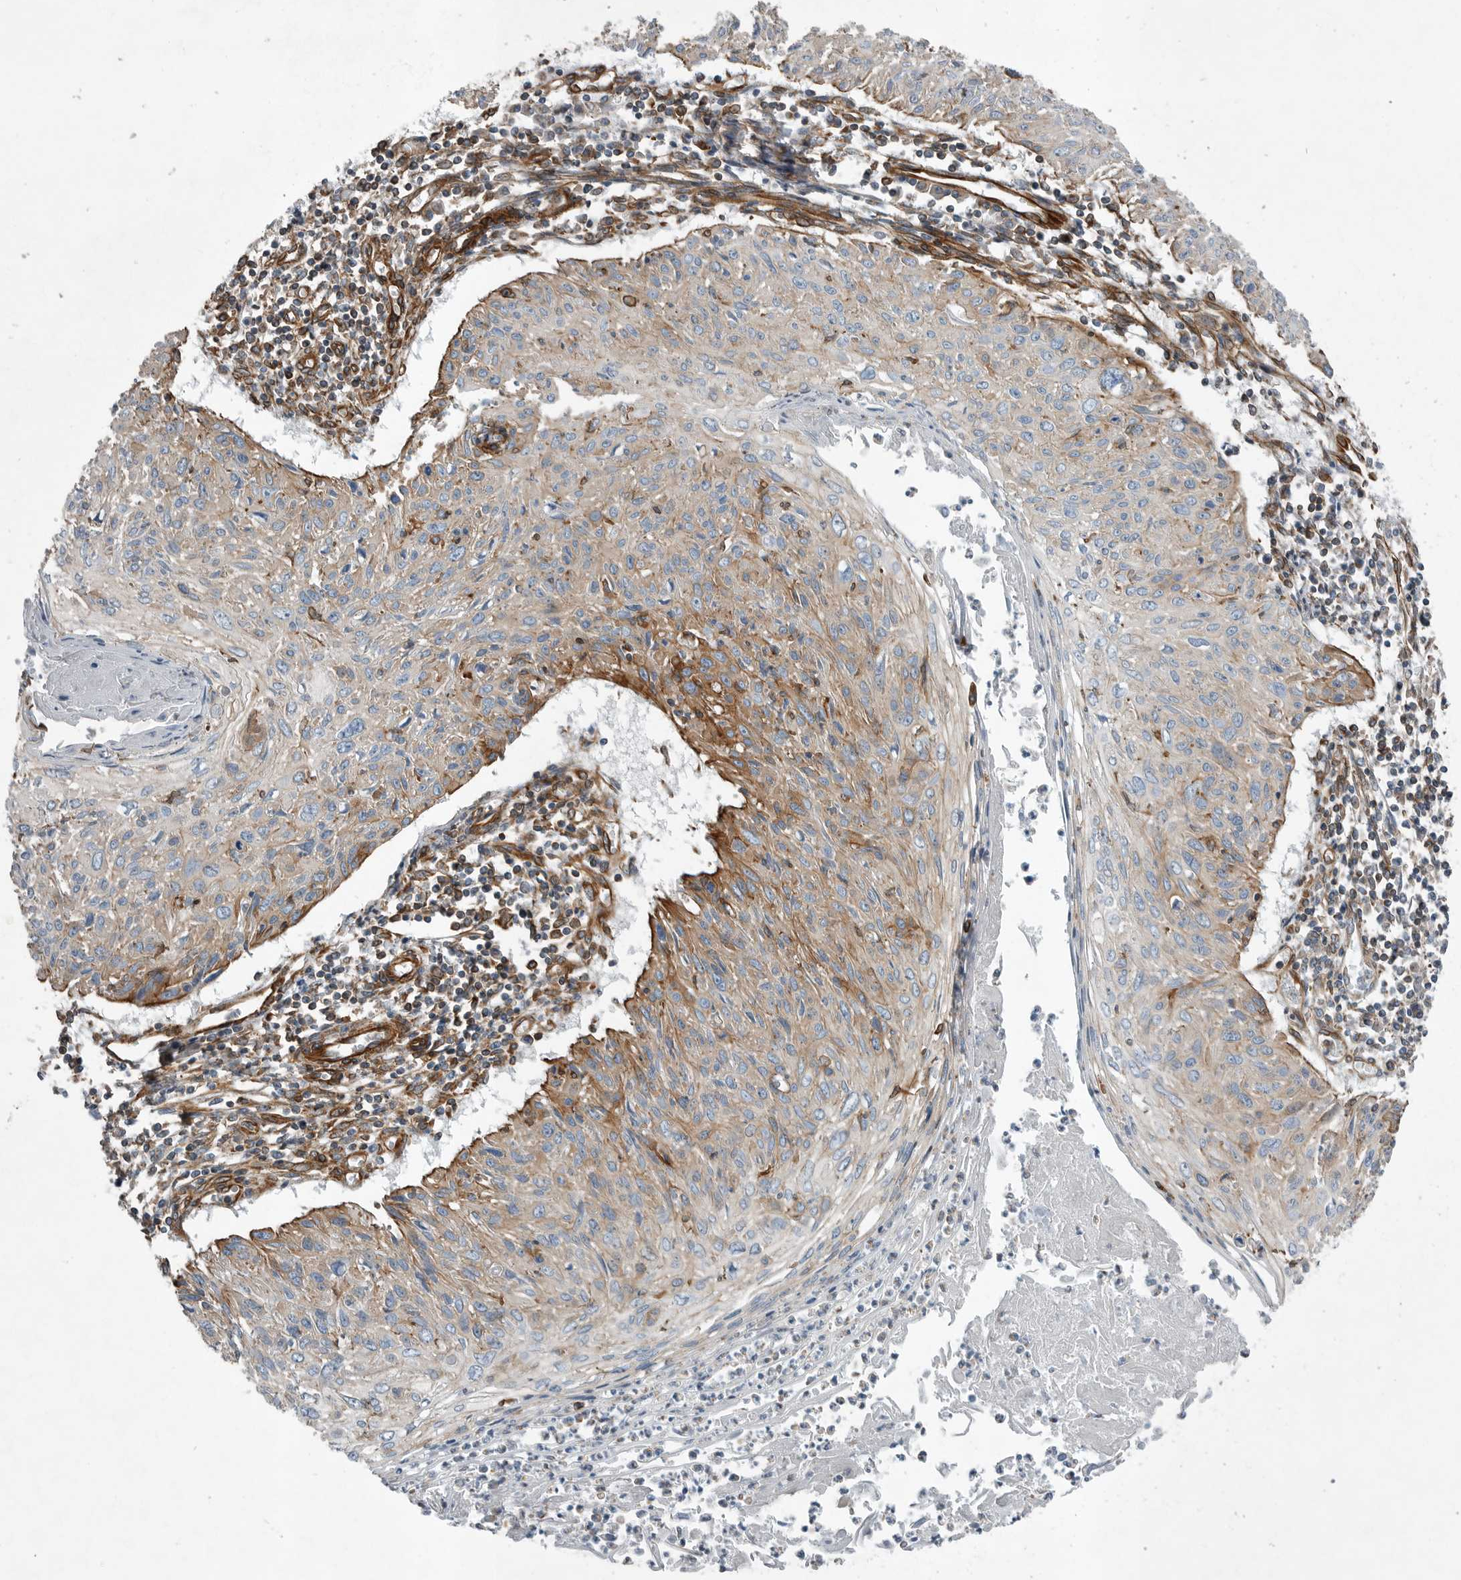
{"staining": {"intensity": "moderate", "quantity": "<25%", "location": "cytoplasmic/membranous"}, "tissue": "cervical cancer", "cell_type": "Tumor cells", "image_type": "cancer", "snomed": [{"axis": "morphology", "description": "Squamous cell carcinoma, NOS"}, {"axis": "topography", "description": "Cervix"}], "caption": "Cervical cancer was stained to show a protein in brown. There is low levels of moderate cytoplasmic/membranous expression in approximately <25% of tumor cells. (brown staining indicates protein expression, while blue staining denotes nuclei).", "gene": "PLEC", "patient": {"sex": "female", "age": 51}}